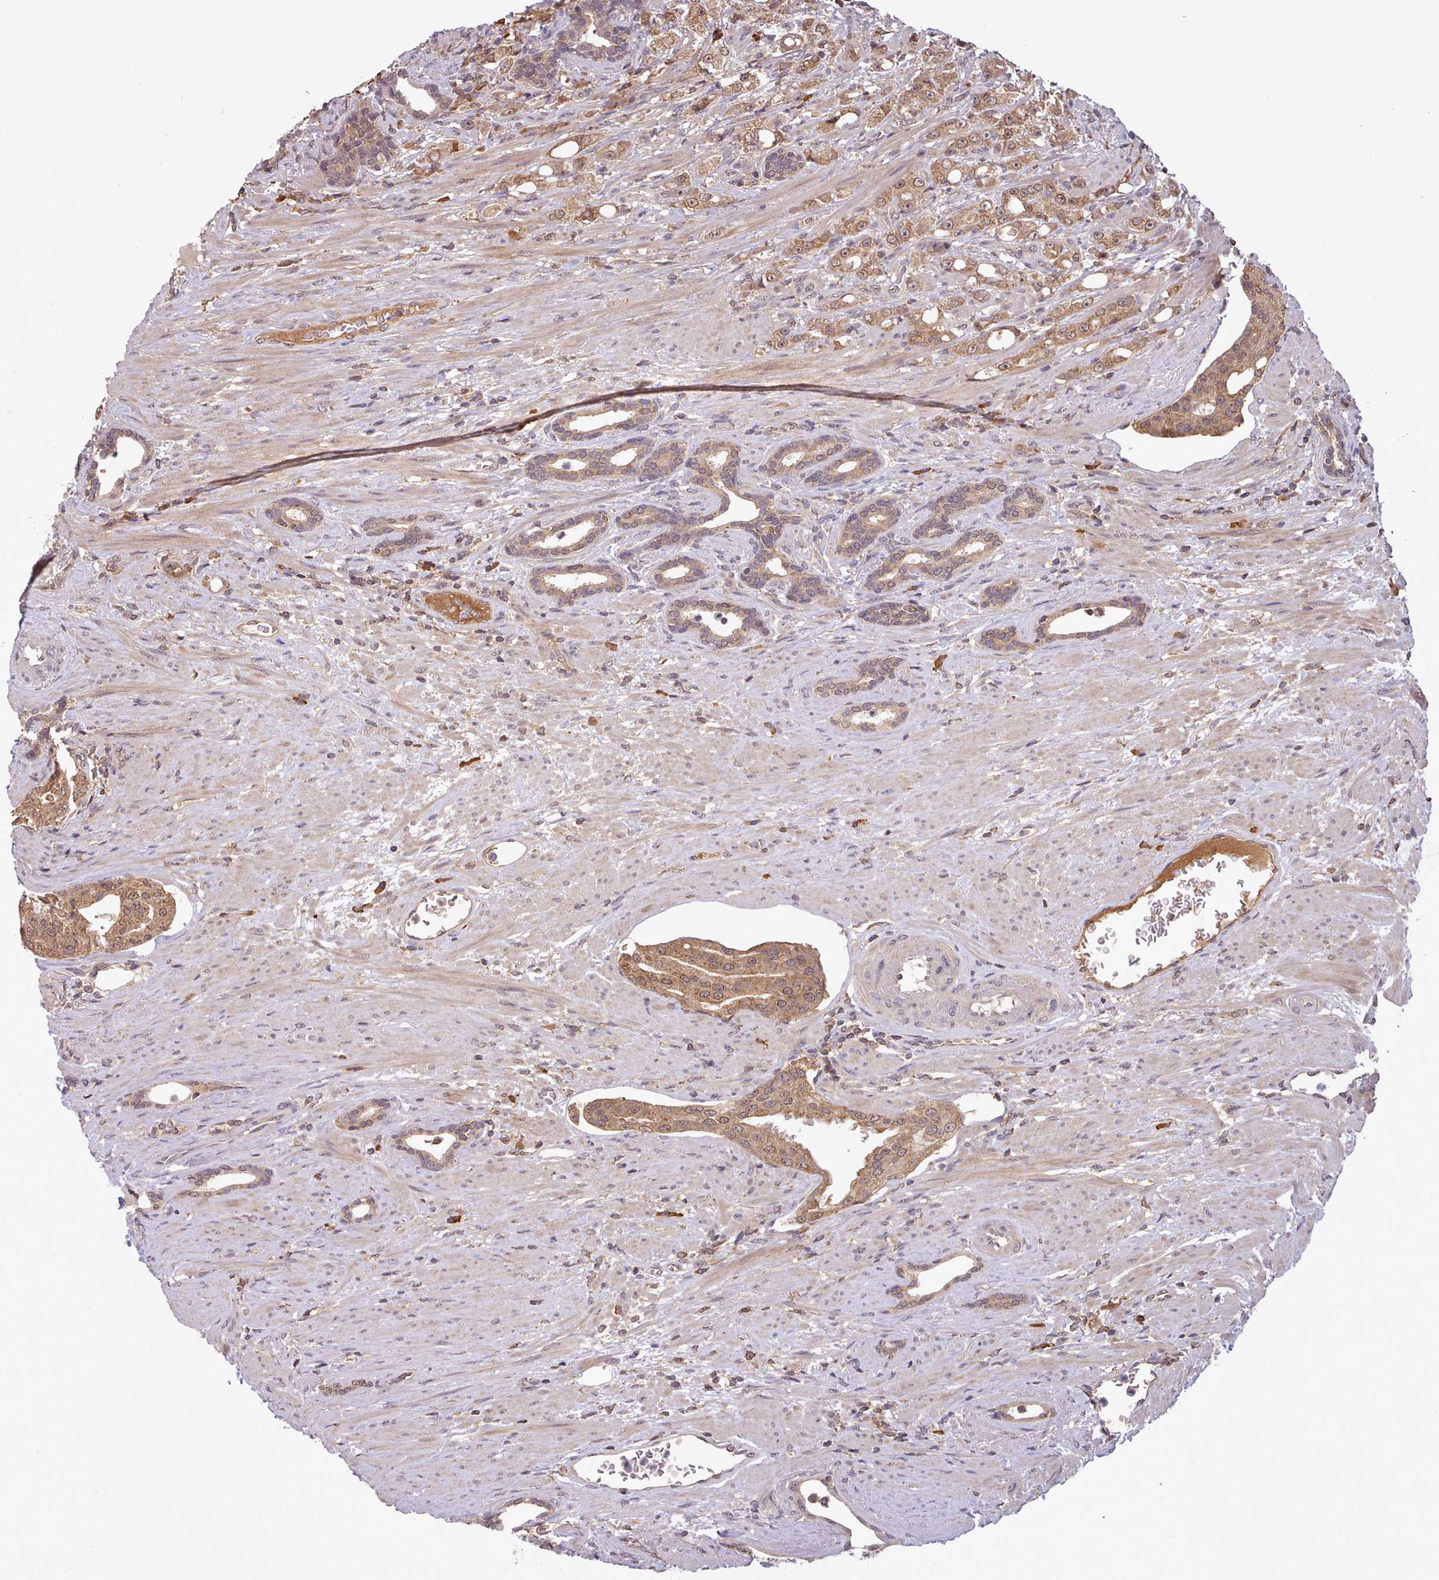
{"staining": {"intensity": "moderate", "quantity": ">75%", "location": "cytoplasmic/membranous"}, "tissue": "prostate cancer", "cell_type": "Tumor cells", "image_type": "cancer", "snomed": [{"axis": "morphology", "description": "Adenocarcinoma, High grade"}, {"axis": "topography", "description": "Prostate"}], "caption": "Immunohistochemical staining of prostate cancer (high-grade adenocarcinoma) reveals medium levels of moderate cytoplasmic/membranous positivity in about >75% of tumor cells.", "gene": "PIP4P1", "patient": {"sex": "male", "age": 69}}